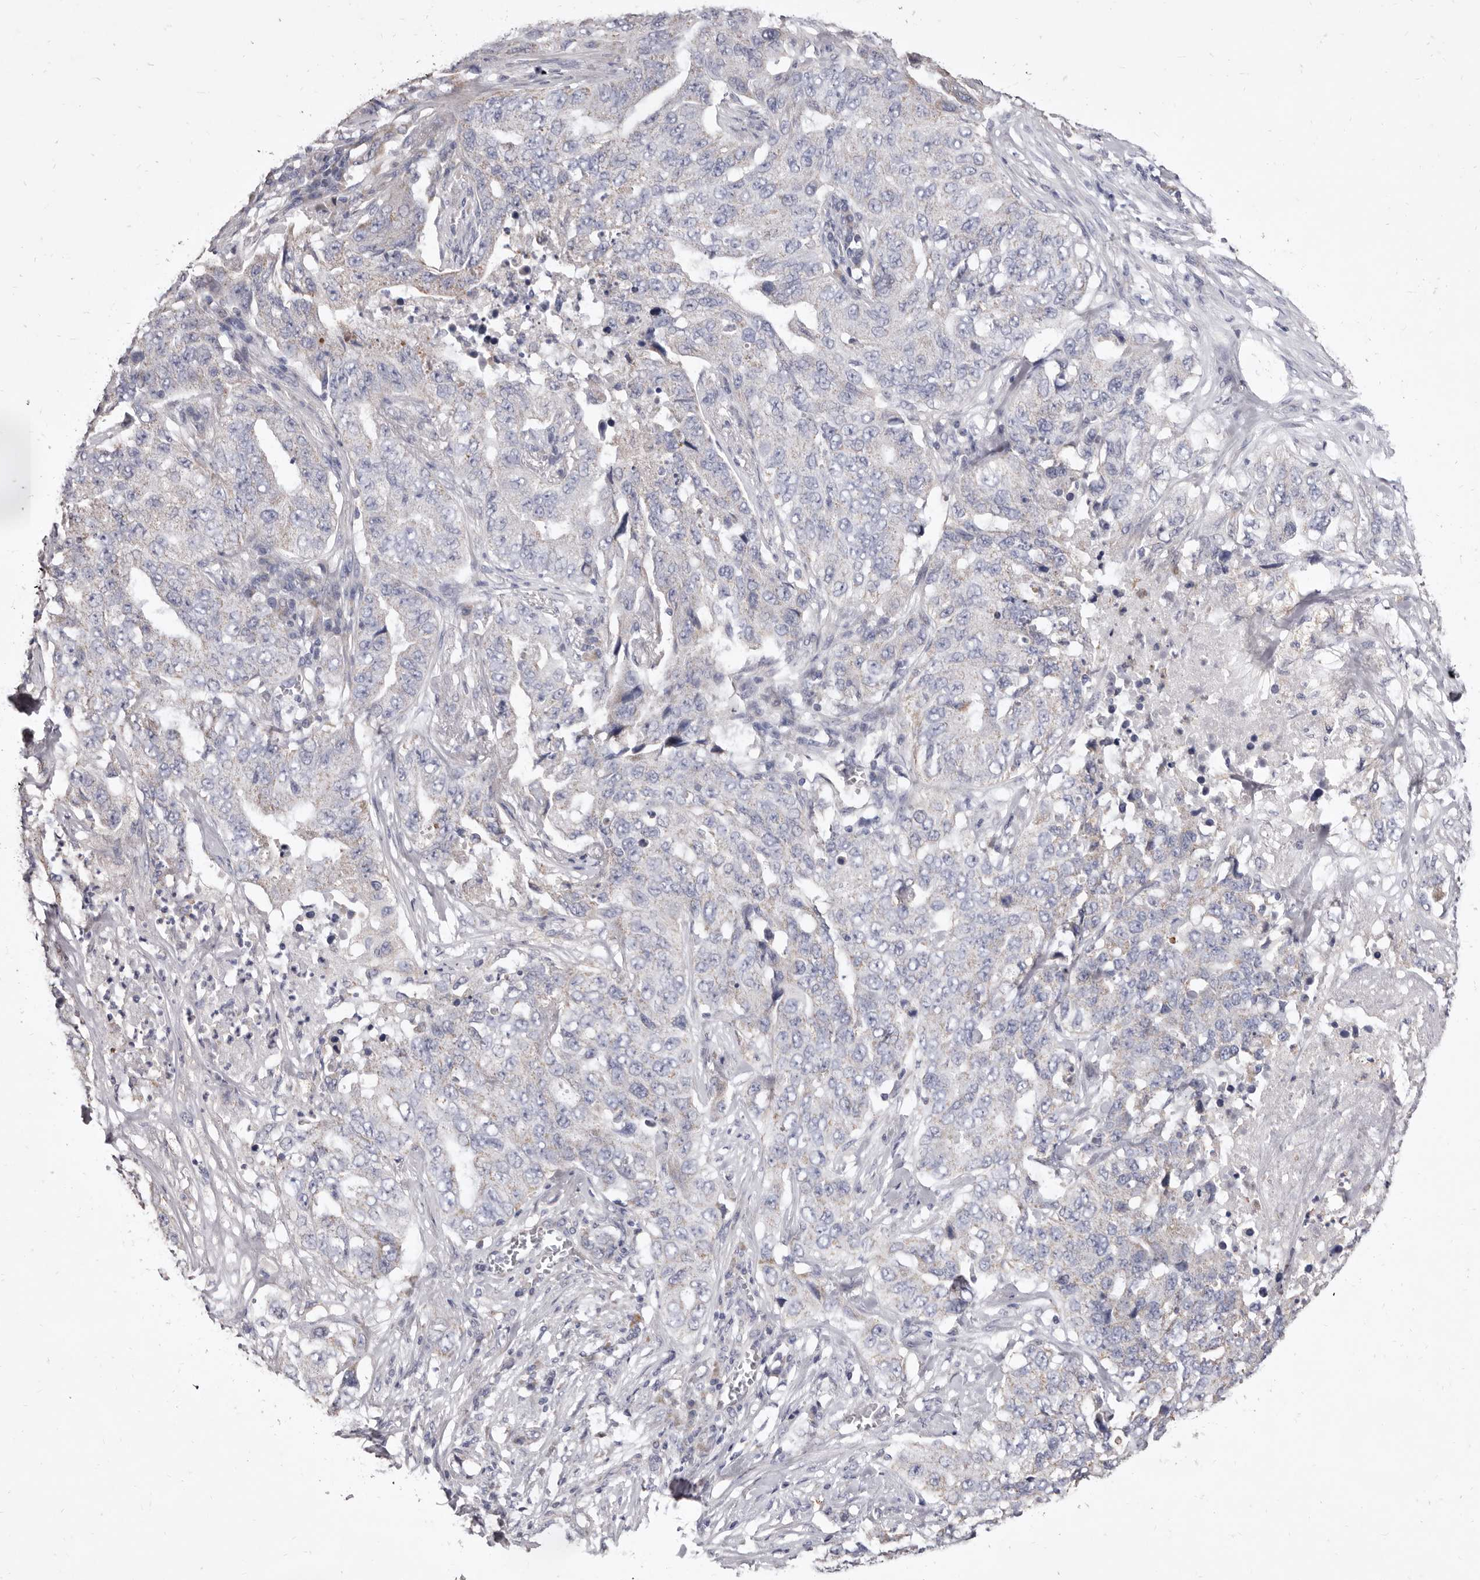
{"staining": {"intensity": "negative", "quantity": "none", "location": "none"}, "tissue": "lung cancer", "cell_type": "Tumor cells", "image_type": "cancer", "snomed": [{"axis": "morphology", "description": "Adenocarcinoma, NOS"}, {"axis": "topography", "description": "Lung"}], "caption": "This is an immunohistochemistry (IHC) photomicrograph of lung adenocarcinoma. There is no positivity in tumor cells.", "gene": "CYP2E1", "patient": {"sex": "female", "age": 51}}